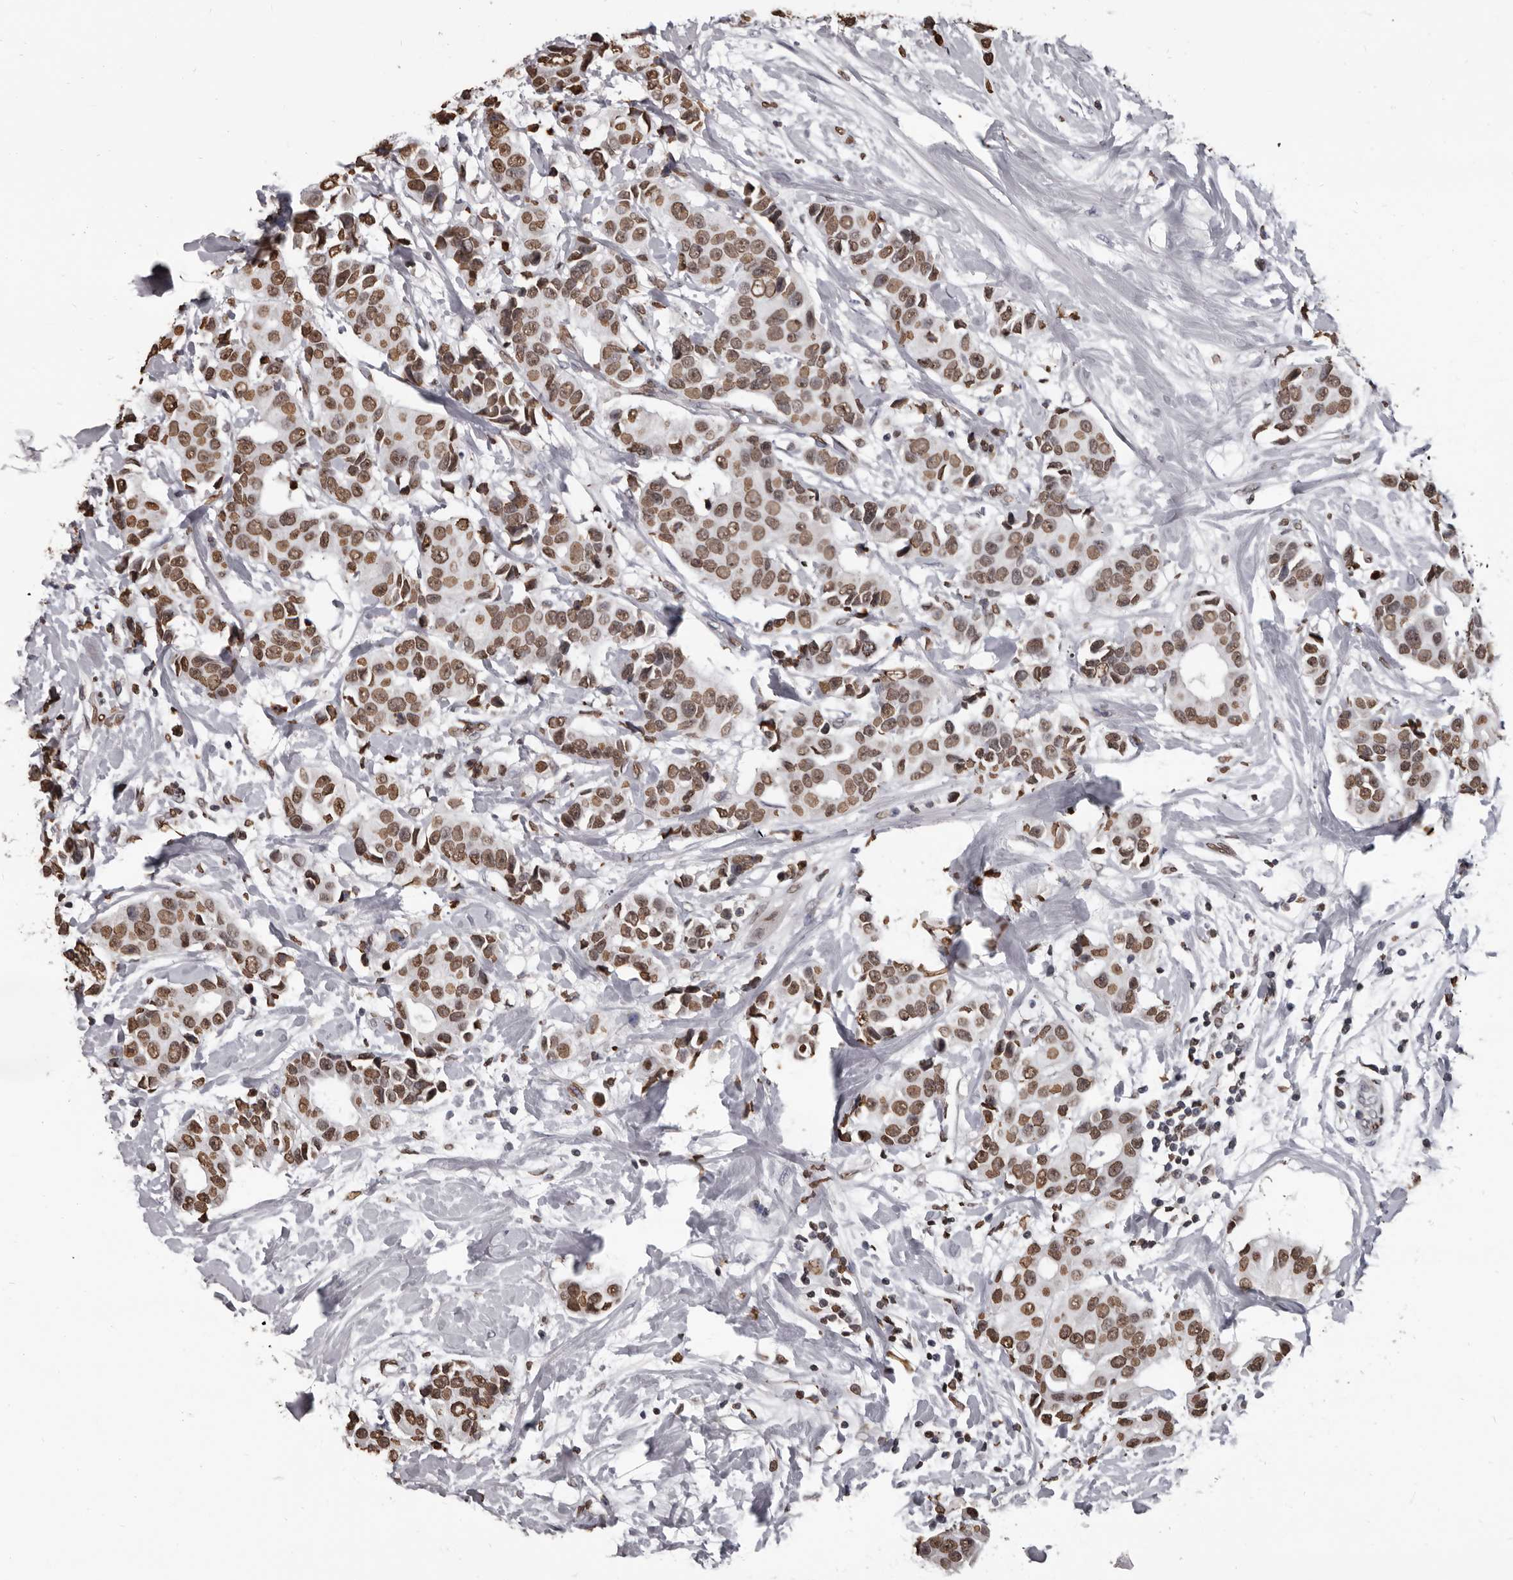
{"staining": {"intensity": "moderate", "quantity": ">75%", "location": "nuclear"}, "tissue": "breast cancer", "cell_type": "Tumor cells", "image_type": "cancer", "snomed": [{"axis": "morphology", "description": "Normal tissue, NOS"}, {"axis": "morphology", "description": "Duct carcinoma"}, {"axis": "topography", "description": "Breast"}], "caption": "Immunohistochemical staining of human breast cancer (invasive ductal carcinoma) exhibits moderate nuclear protein expression in about >75% of tumor cells.", "gene": "AHR", "patient": {"sex": "female", "age": 39}}